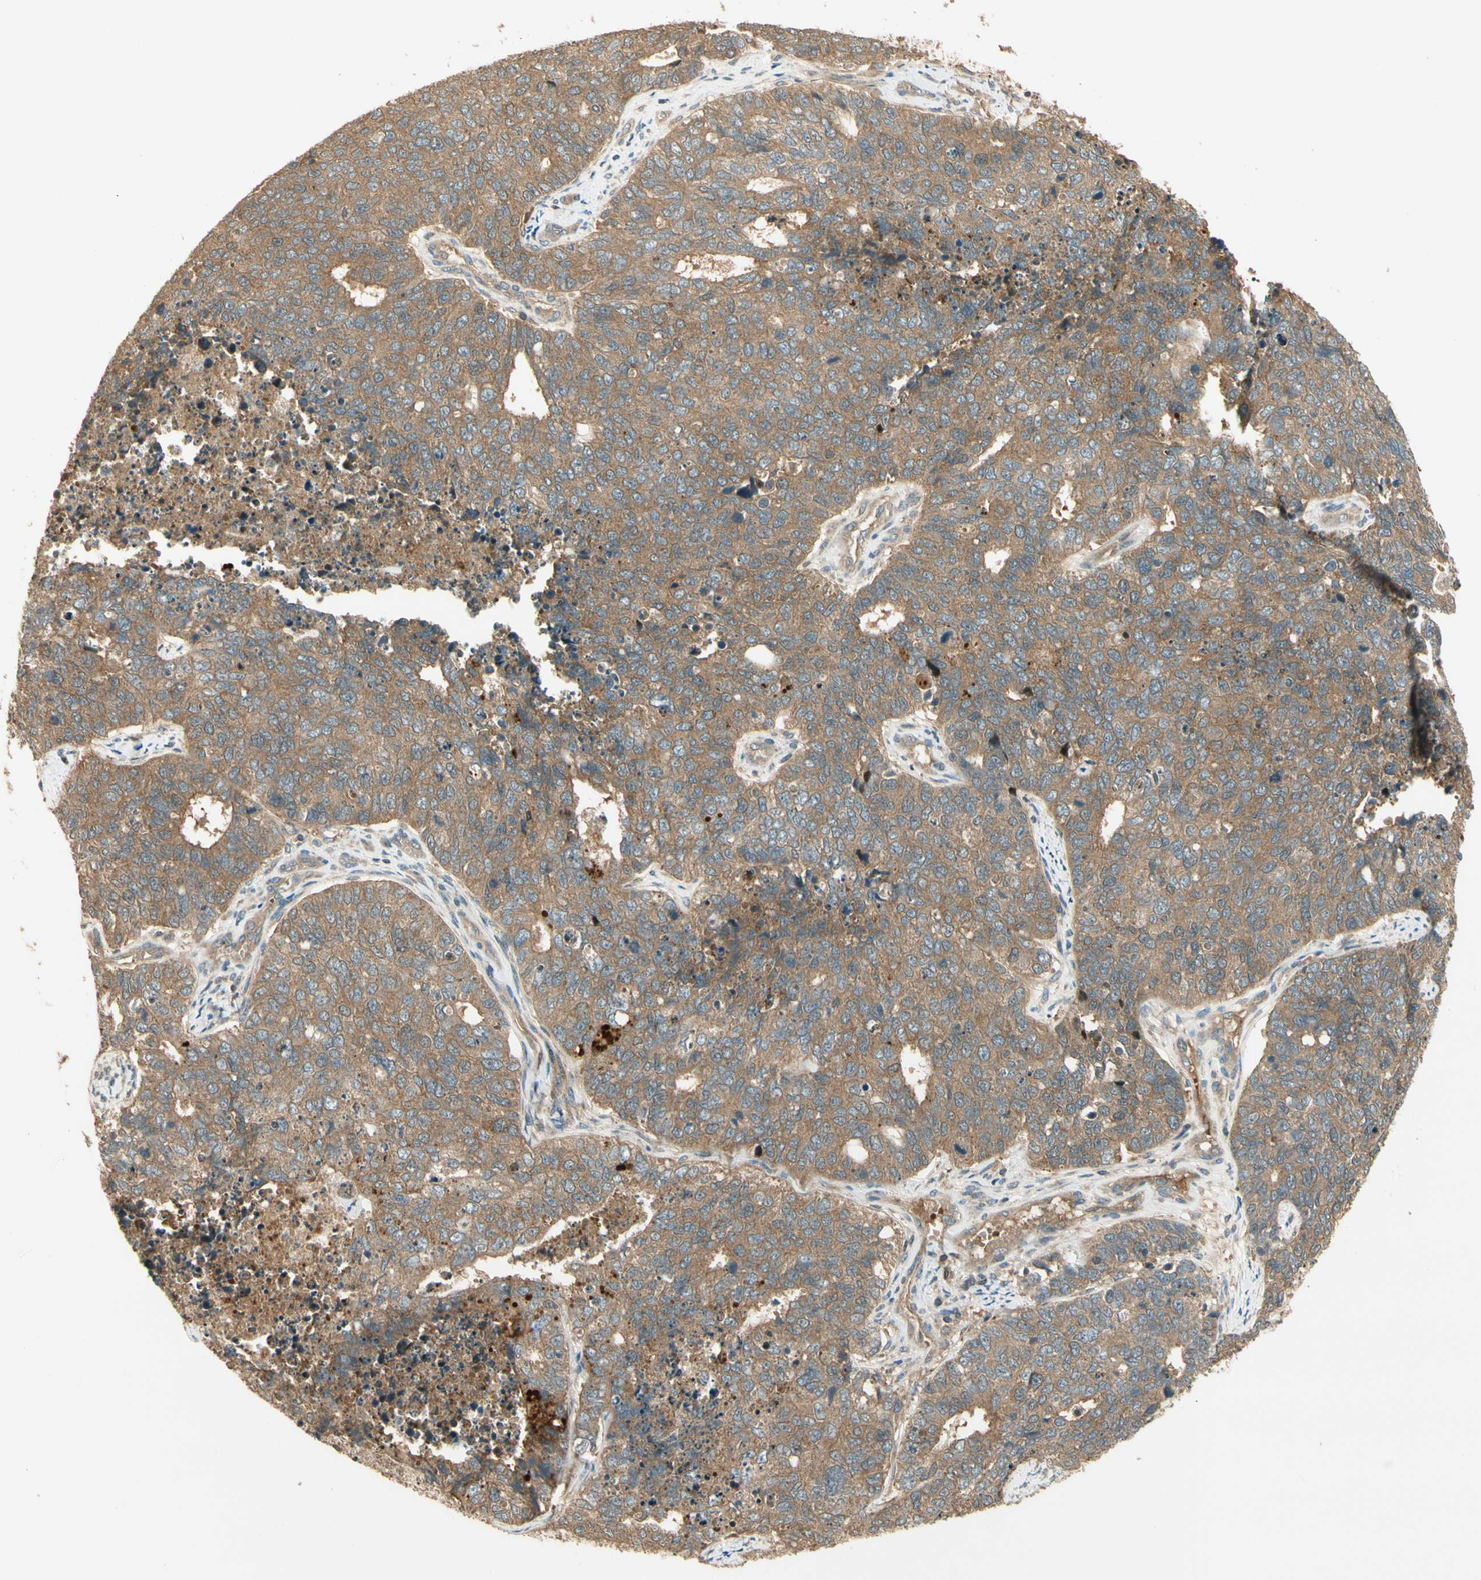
{"staining": {"intensity": "moderate", "quantity": ">75%", "location": "cytoplasmic/membranous"}, "tissue": "cervical cancer", "cell_type": "Tumor cells", "image_type": "cancer", "snomed": [{"axis": "morphology", "description": "Squamous cell carcinoma, NOS"}, {"axis": "topography", "description": "Cervix"}], "caption": "Tumor cells display medium levels of moderate cytoplasmic/membranous positivity in about >75% of cells in human squamous cell carcinoma (cervical).", "gene": "PFDN5", "patient": {"sex": "female", "age": 63}}